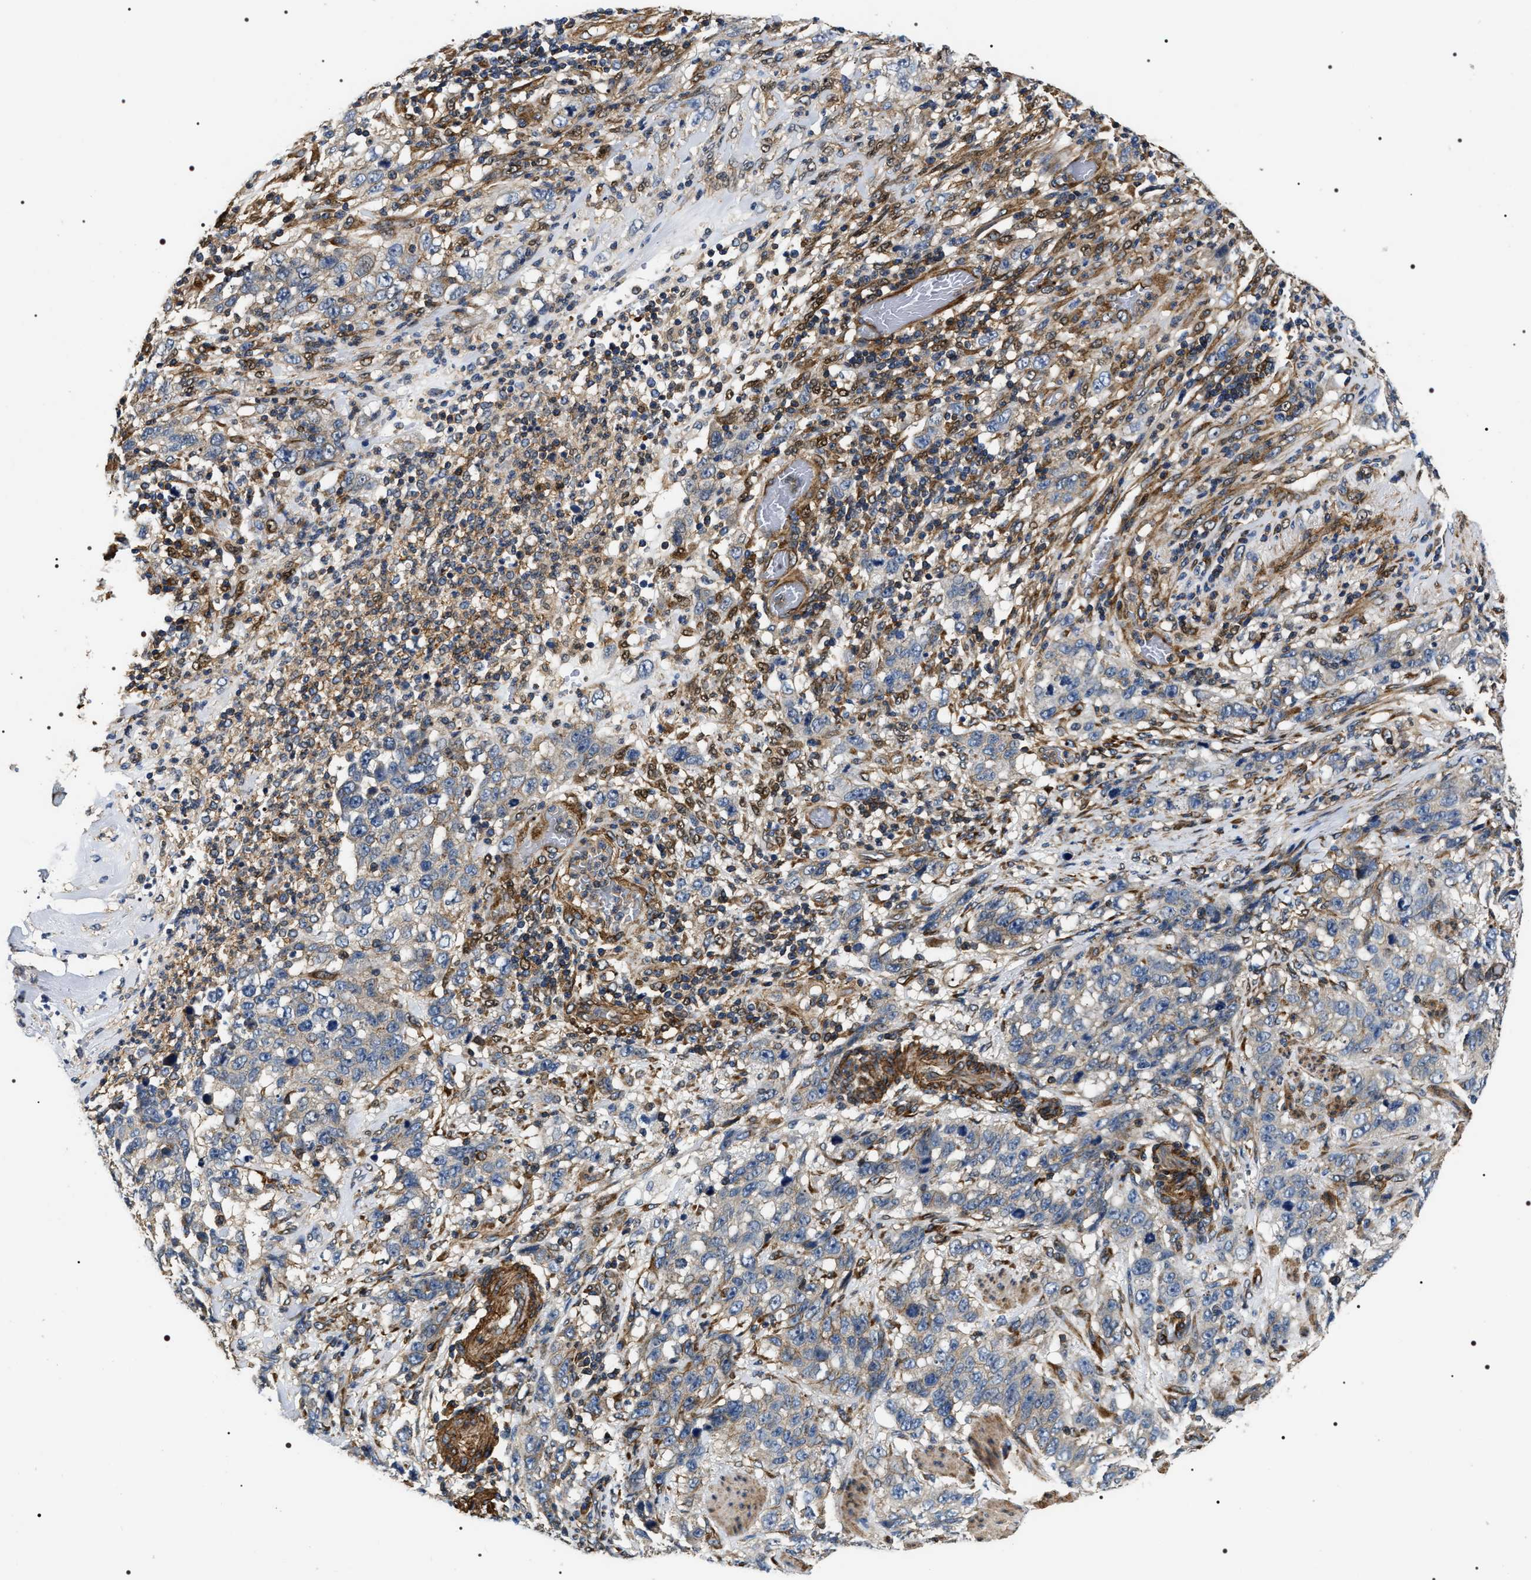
{"staining": {"intensity": "negative", "quantity": "none", "location": "none"}, "tissue": "stomach cancer", "cell_type": "Tumor cells", "image_type": "cancer", "snomed": [{"axis": "morphology", "description": "Adenocarcinoma, NOS"}, {"axis": "topography", "description": "Stomach"}], "caption": "Tumor cells show no significant expression in adenocarcinoma (stomach).", "gene": "ZC3HAV1L", "patient": {"sex": "male", "age": 48}}